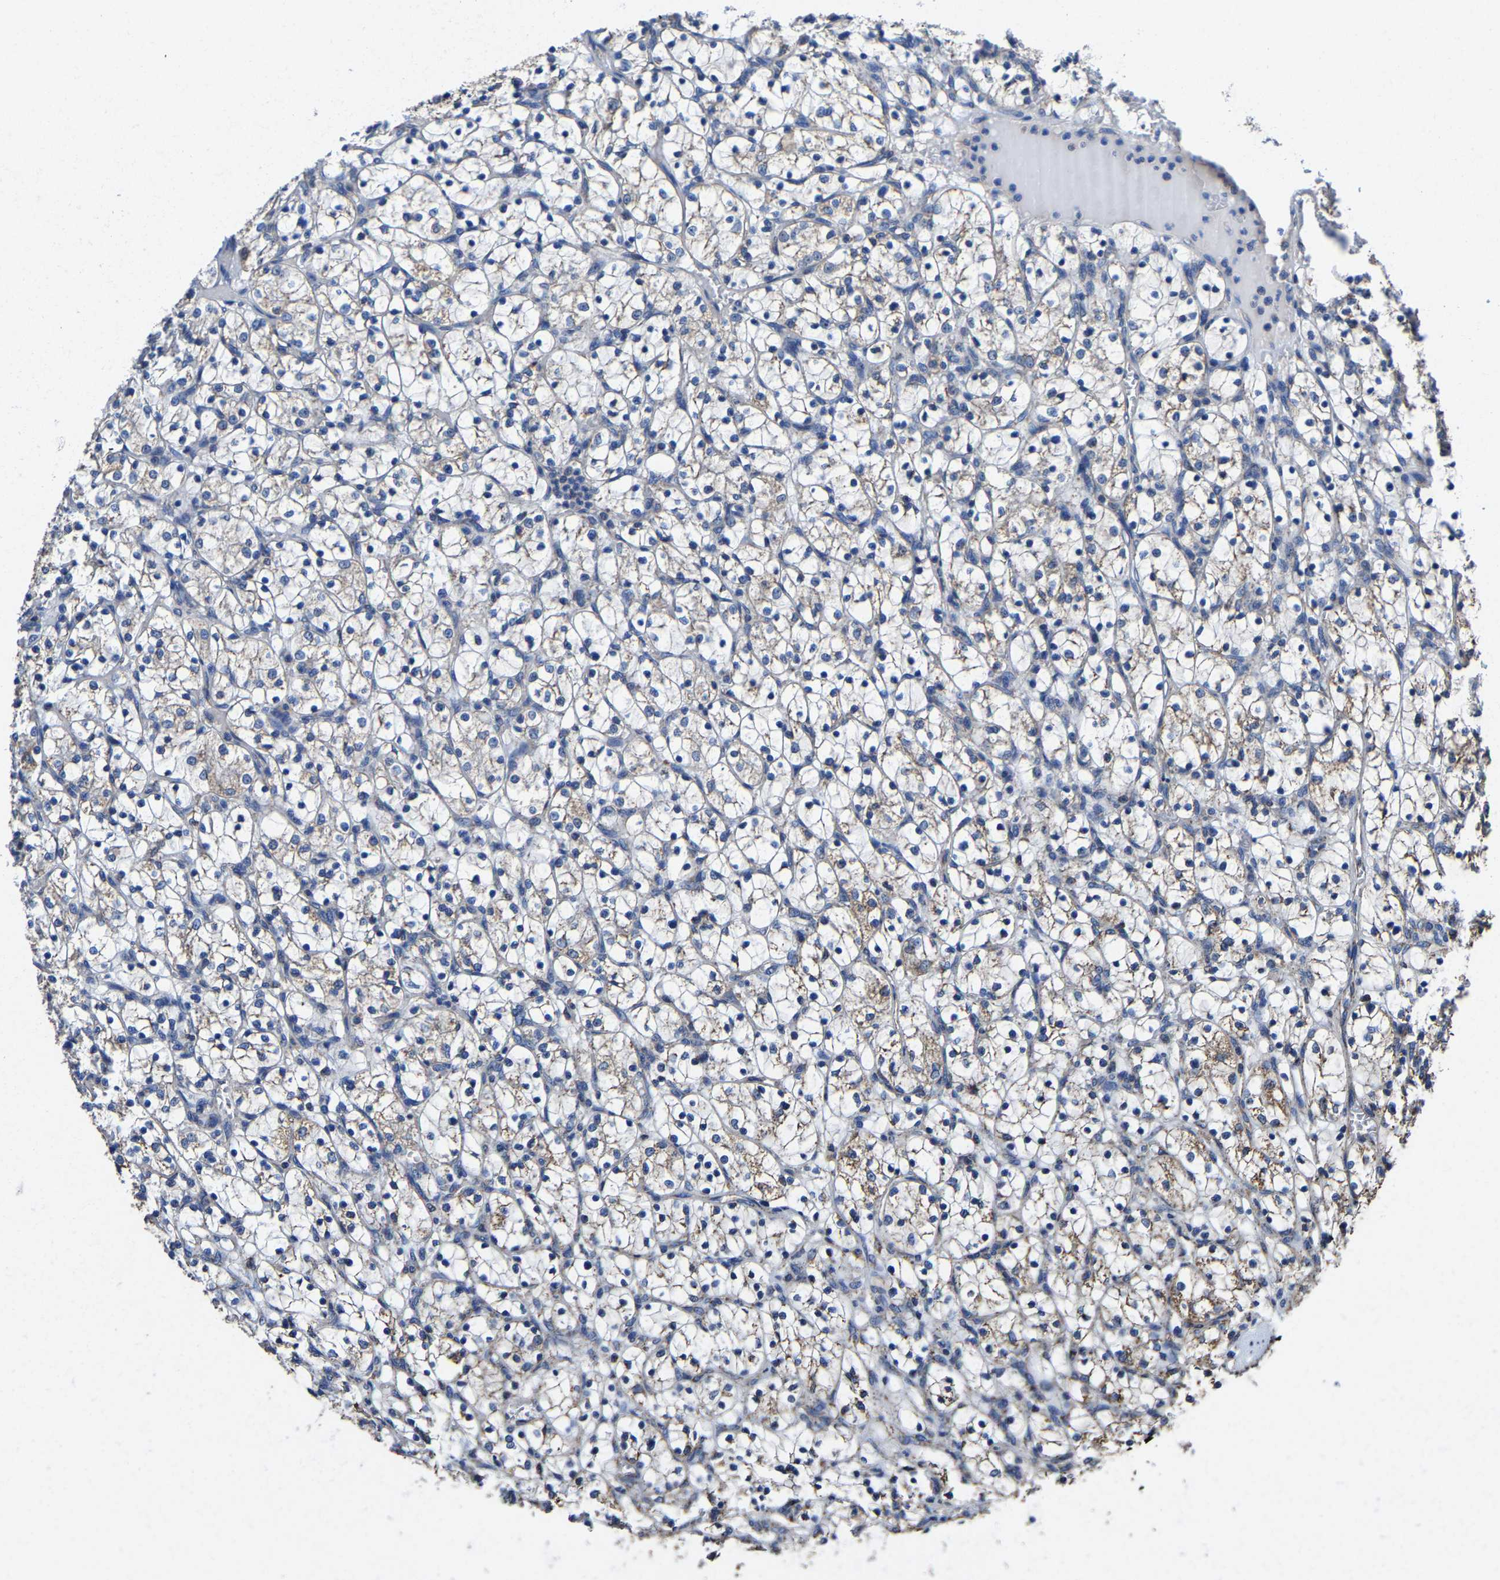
{"staining": {"intensity": "weak", "quantity": "<25%", "location": "cytoplasmic/membranous"}, "tissue": "renal cancer", "cell_type": "Tumor cells", "image_type": "cancer", "snomed": [{"axis": "morphology", "description": "Adenocarcinoma, NOS"}, {"axis": "topography", "description": "Kidney"}], "caption": "This is a image of immunohistochemistry staining of renal cancer (adenocarcinoma), which shows no positivity in tumor cells.", "gene": "ZCCHC7", "patient": {"sex": "female", "age": 69}}